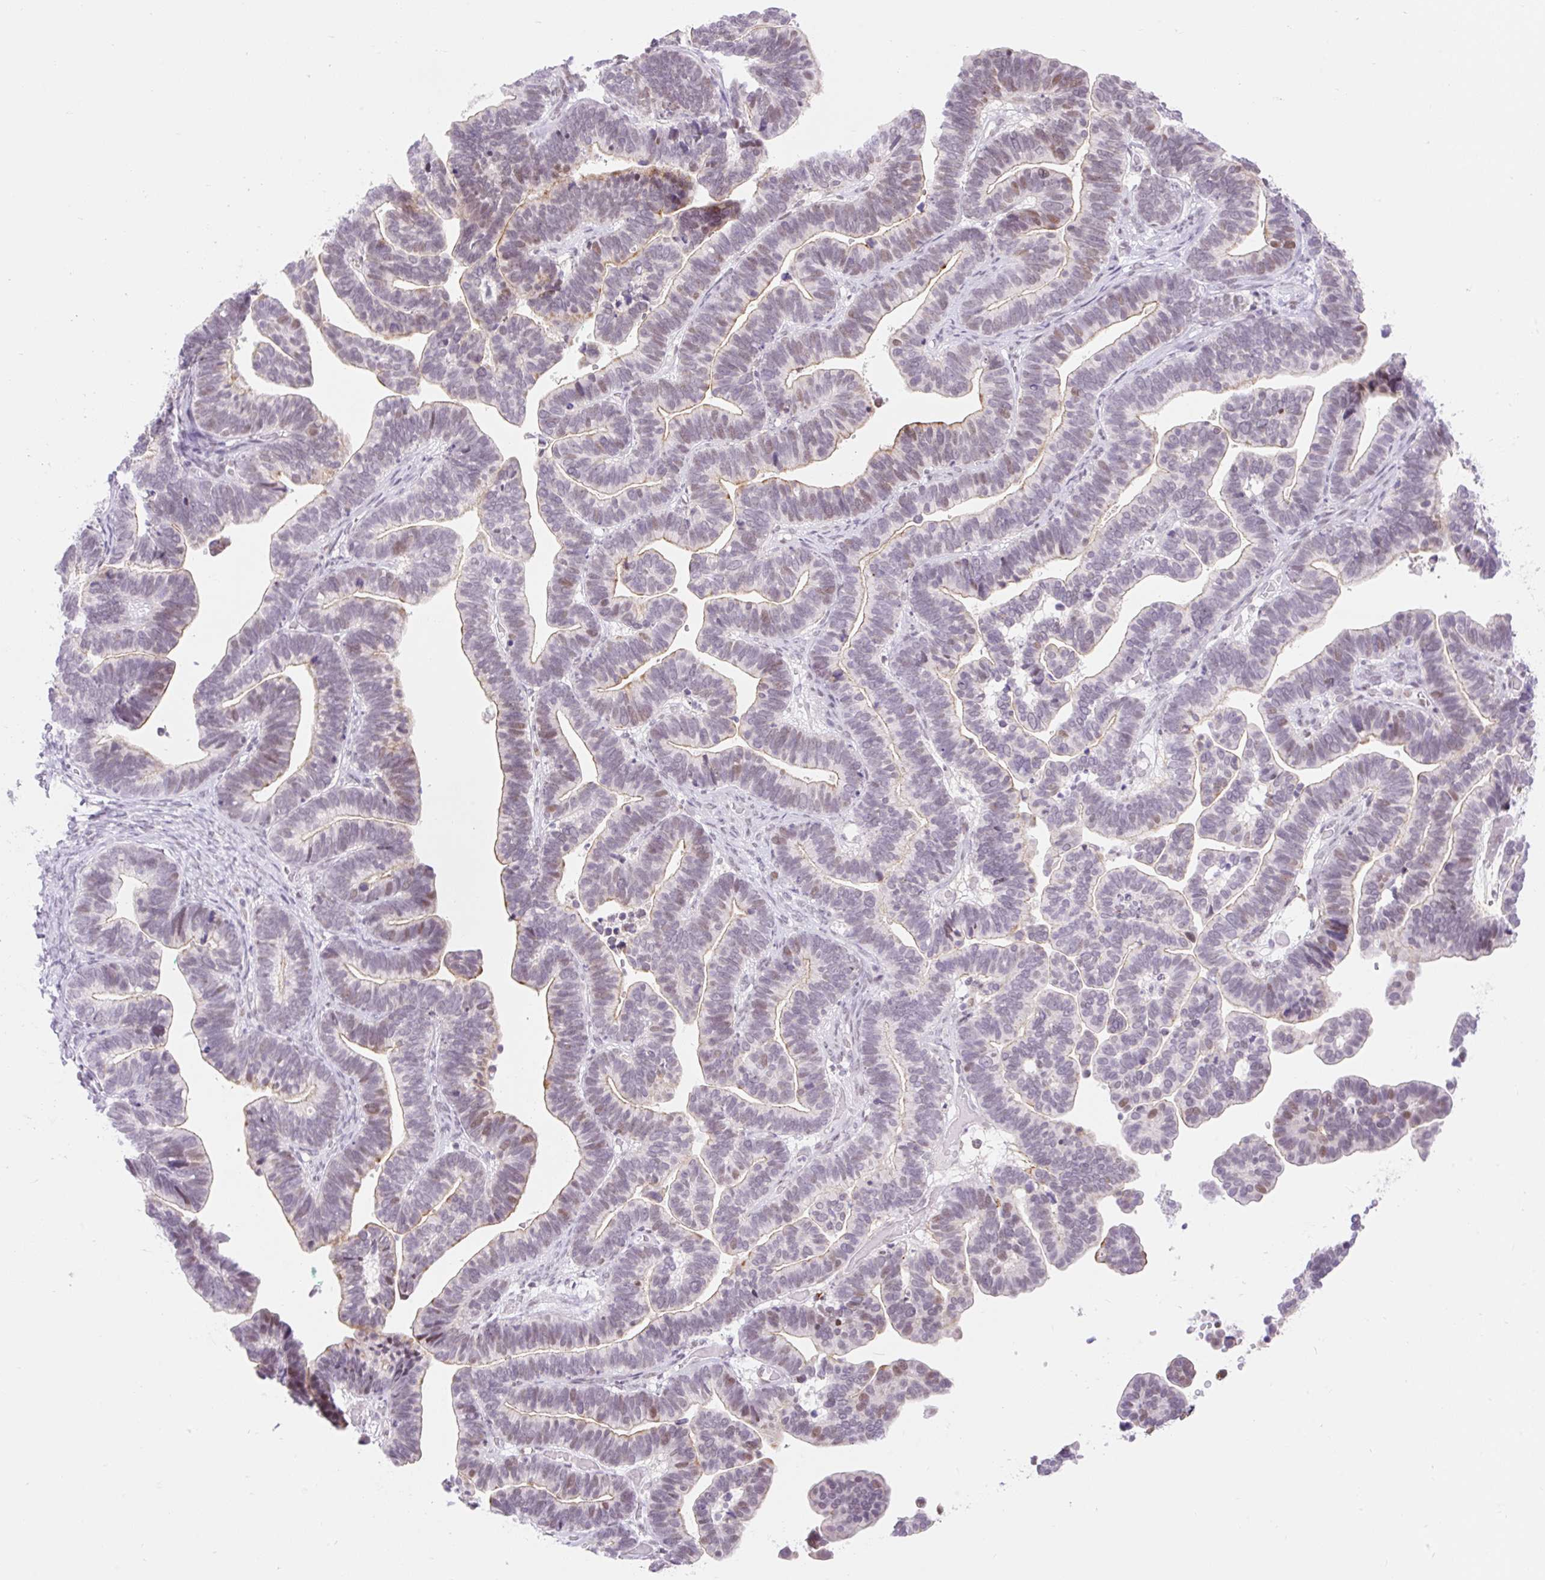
{"staining": {"intensity": "moderate", "quantity": "<25%", "location": "cytoplasmic/membranous,nuclear"}, "tissue": "ovarian cancer", "cell_type": "Tumor cells", "image_type": "cancer", "snomed": [{"axis": "morphology", "description": "Cystadenocarcinoma, serous, NOS"}, {"axis": "topography", "description": "Ovary"}], "caption": "This image demonstrates ovarian cancer stained with immunohistochemistry to label a protein in brown. The cytoplasmic/membranous and nuclear of tumor cells show moderate positivity for the protein. Nuclei are counter-stained blue.", "gene": "H2BW1", "patient": {"sex": "female", "age": 56}}